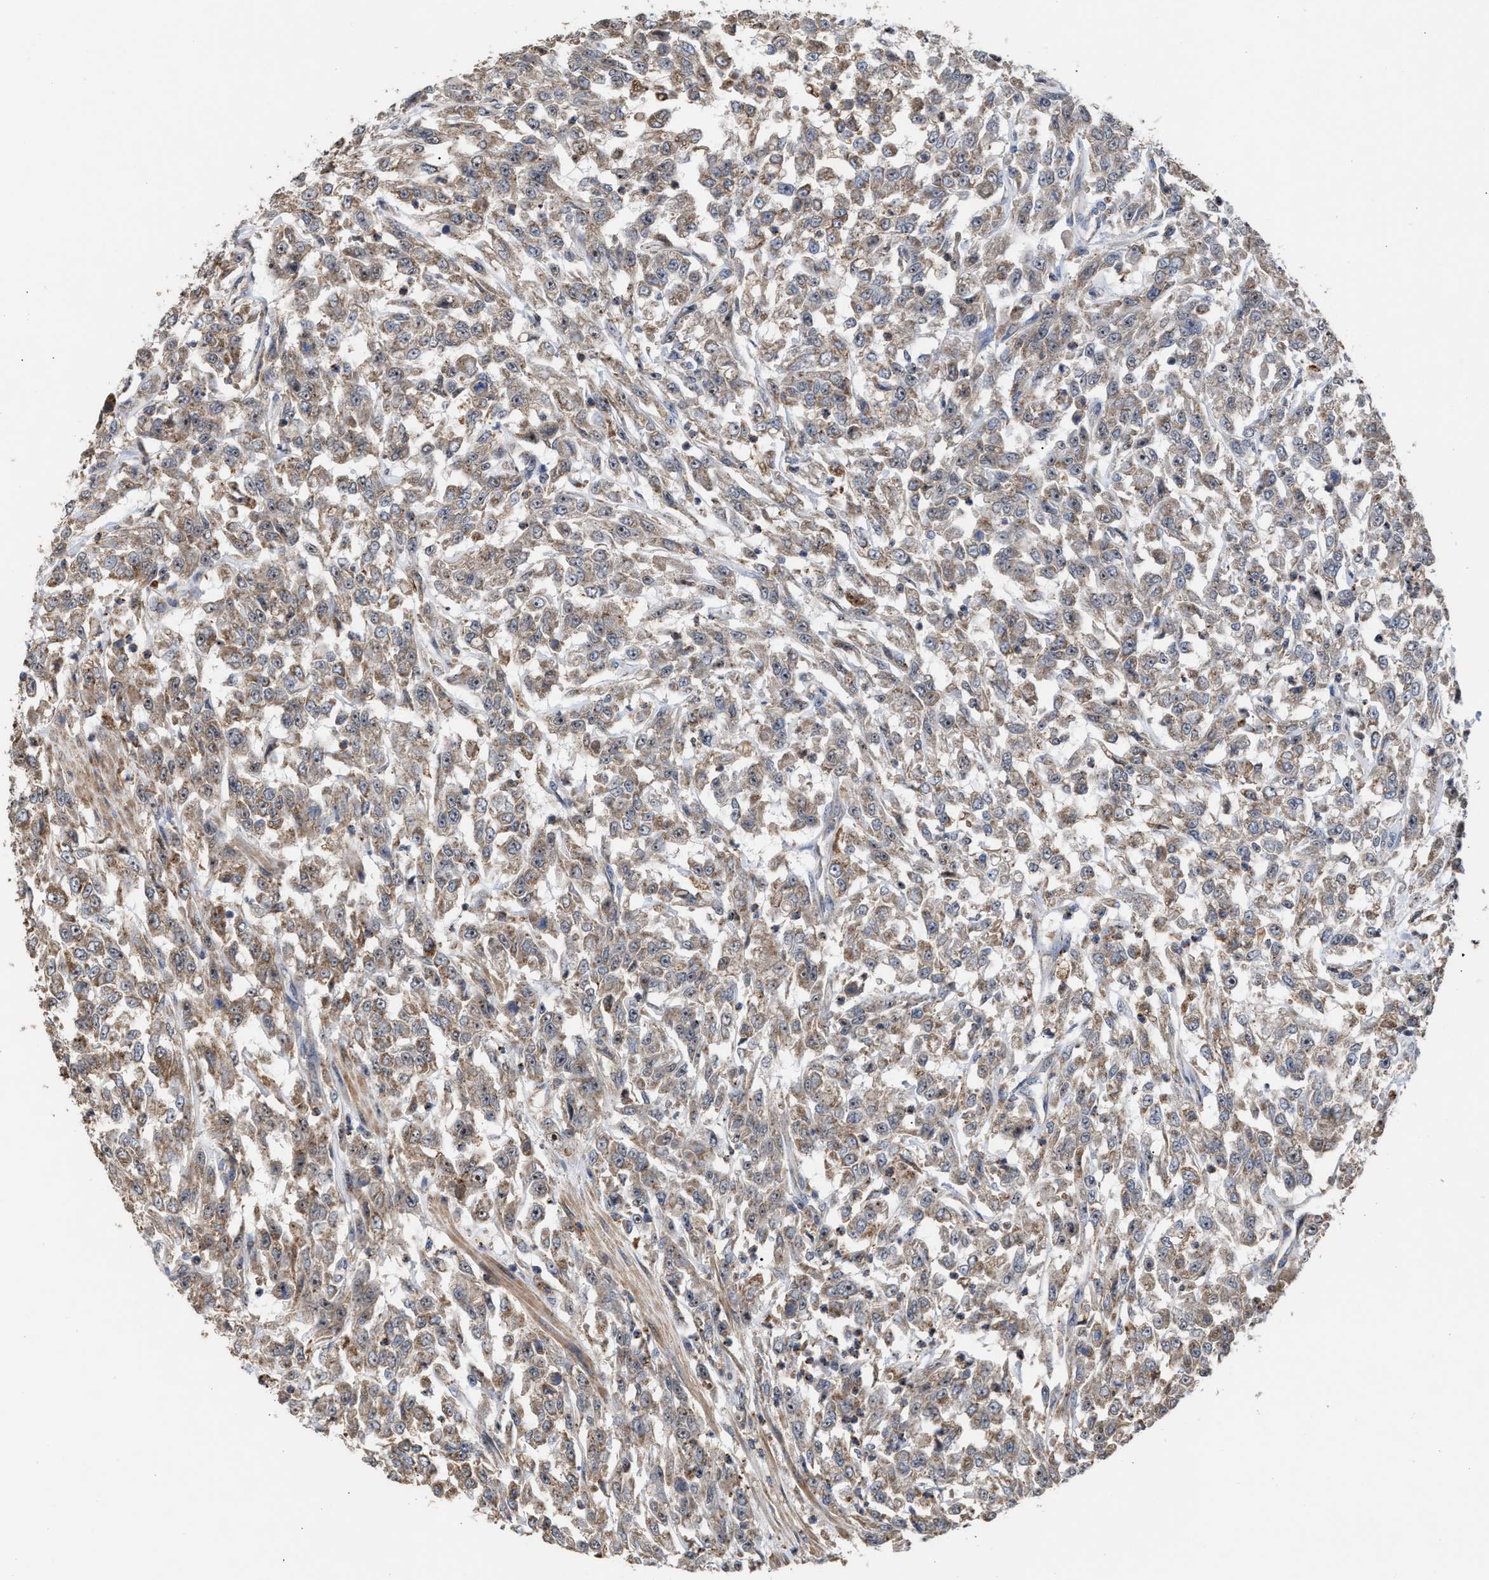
{"staining": {"intensity": "moderate", "quantity": ">75%", "location": "cytoplasmic/membranous,nuclear"}, "tissue": "urothelial cancer", "cell_type": "Tumor cells", "image_type": "cancer", "snomed": [{"axis": "morphology", "description": "Urothelial carcinoma, High grade"}, {"axis": "topography", "description": "Urinary bladder"}], "caption": "Tumor cells exhibit medium levels of moderate cytoplasmic/membranous and nuclear expression in about >75% of cells in urothelial cancer.", "gene": "EXOSC2", "patient": {"sex": "male", "age": 46}}